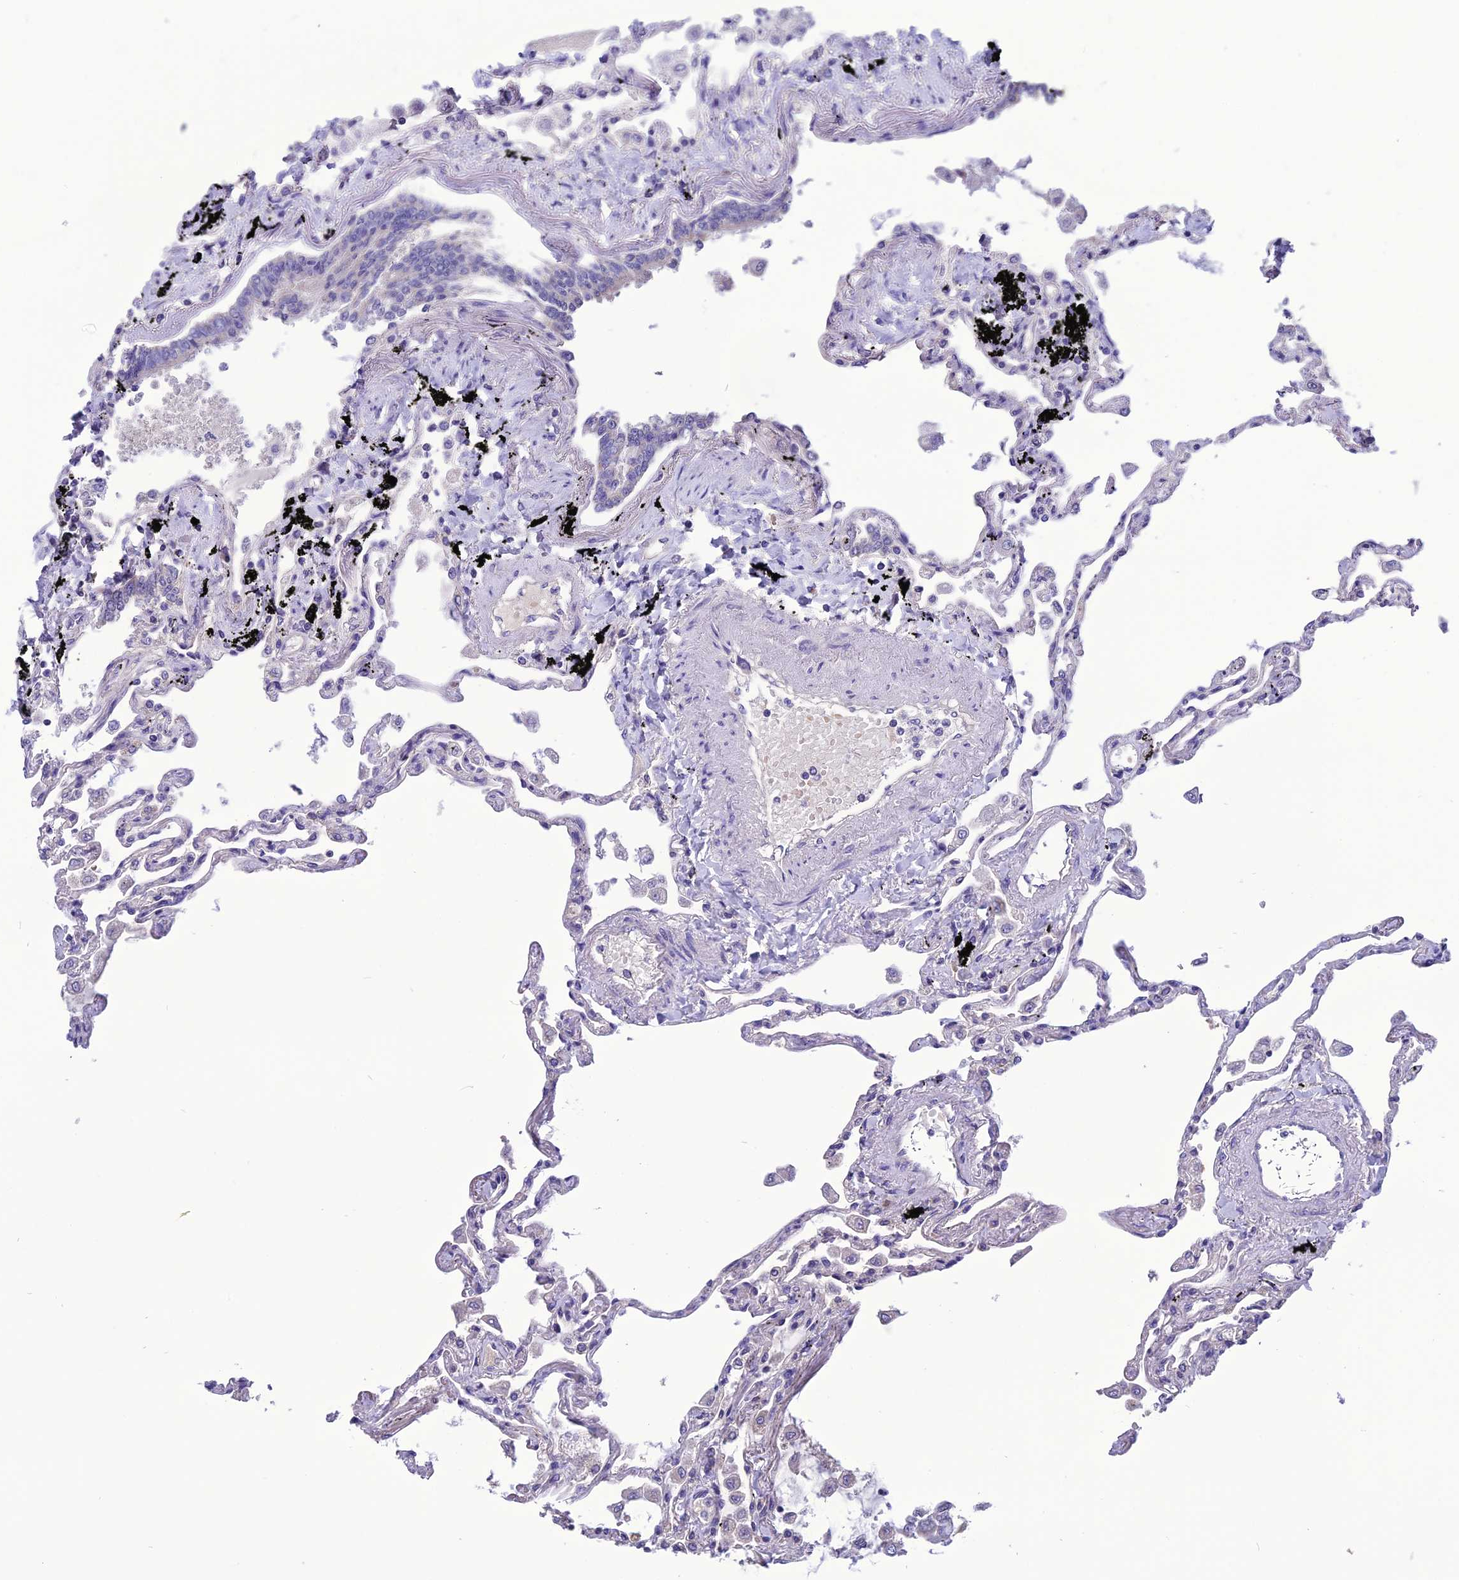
{"staining": {"intensity": "negative", "quantity": "none", "location": "none"}, "tissue": "lung", "cell_type": "Alveolar cells", "image_type": "normal", "snomed": [{"axis": "morphology", "description": "Normal tissue, NOS"}, {"axis": "topography", "description": "Lung"}], "caption": "Protein analysis of benign lung displays no significant expression in alveolar cells.", "gene": "PSMF1", "patient": {"sex": "female", "age": 67}}